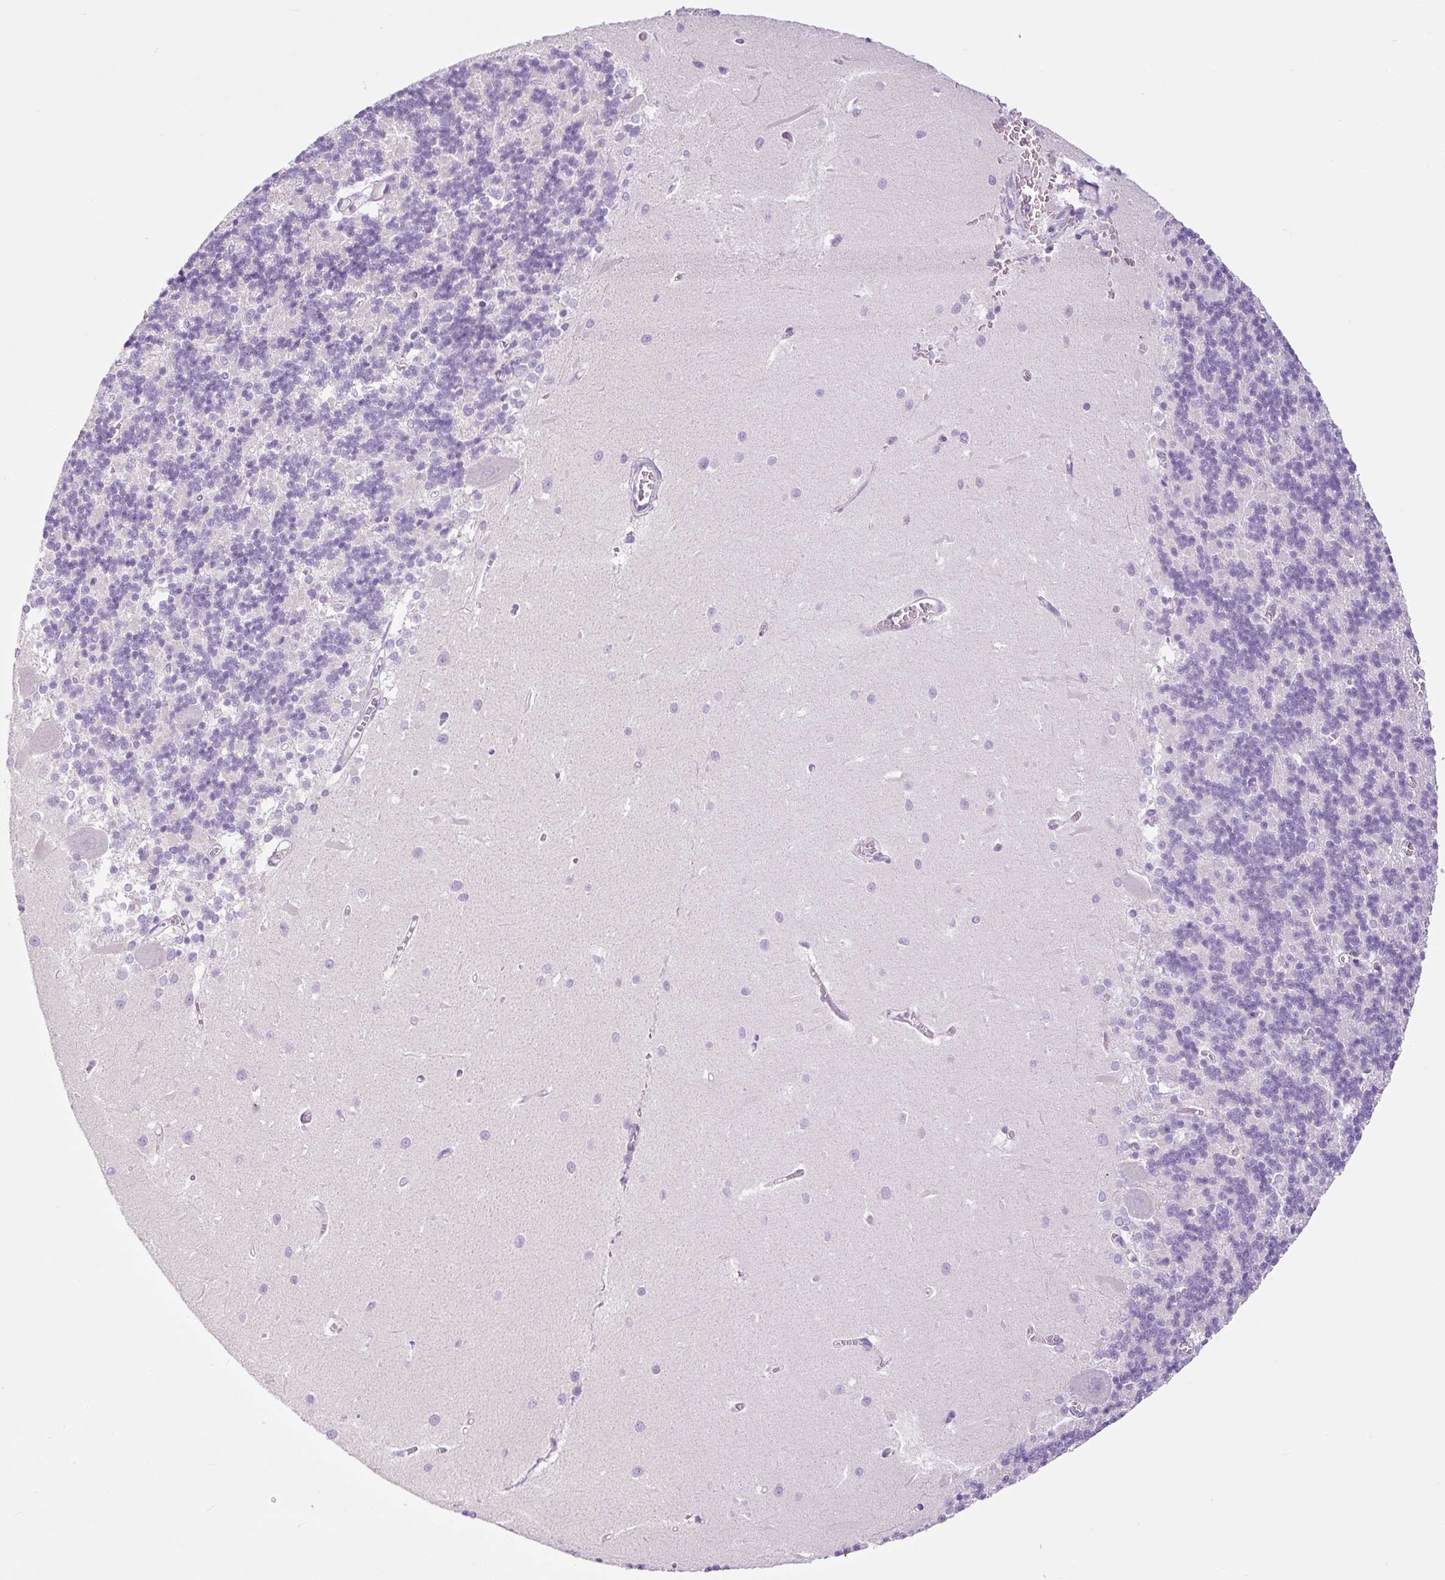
{"staining": {"intensity": "negative", "quantity": "none", "location": "none"}, "tissue": "cerebellum", "cell_type": "Cells in granular layer", "image_type": "normal", "snomed": [{"axis": "morphology", "description": "Normal tissue, NOS"}, {"axis": "topography", "description": "Cerebellum"}], "caption": "This is a photomicrograph of immunohistochemistry staining of unremarkable cerebellum, which shows no expression in cells in granular layer.", "gene": "RNF212B", "patient": {"sex": "male", "age": 37}}